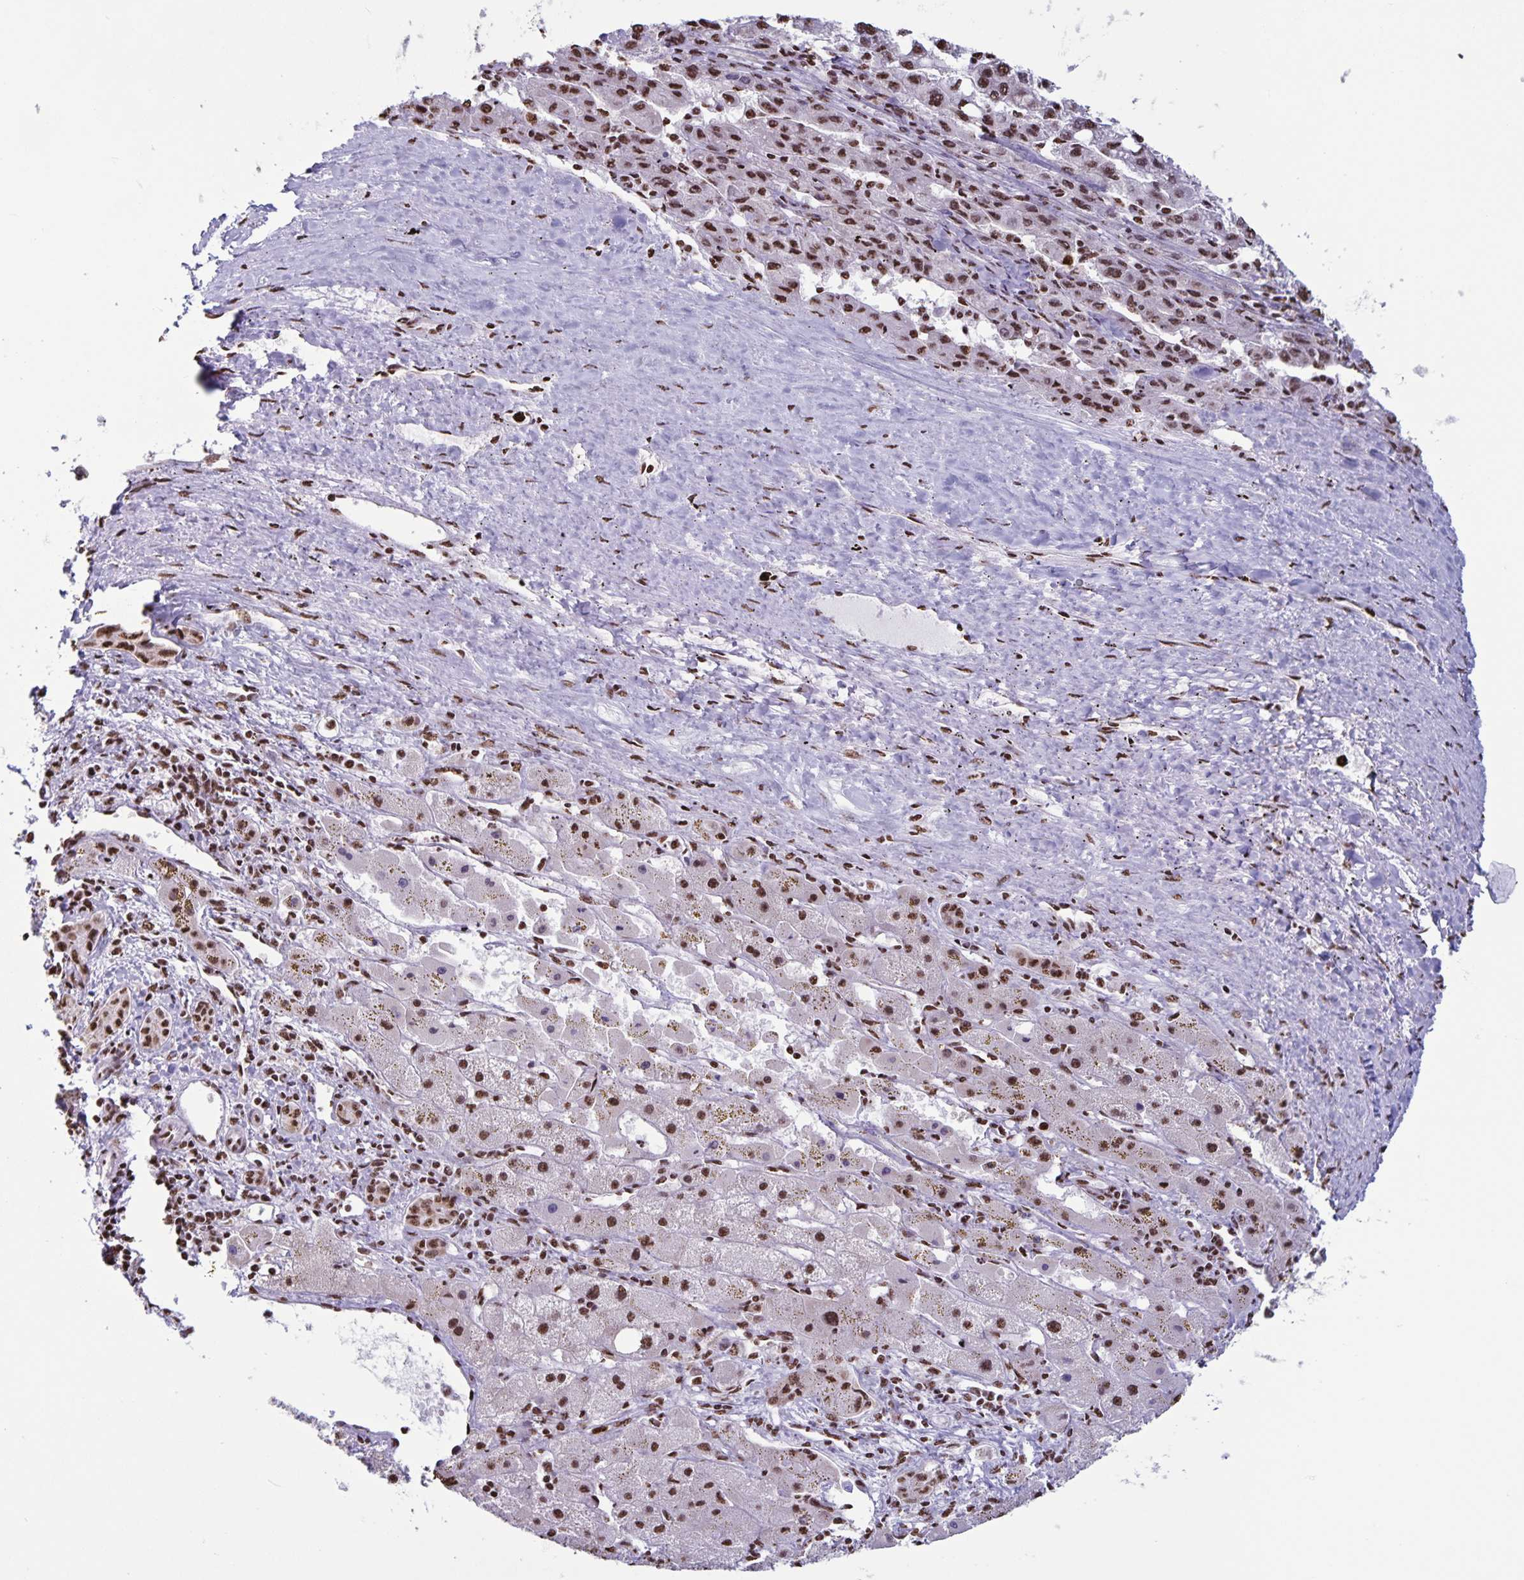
{"staining": {"intensity": "moderate", "quantity": ">75%", "location": "nuclear"}, "tissue": "liver cancer", "cell_type": "Tumor cells", "image_type": "cancer", "snomed": [{"axis": "morphology", "description": "Carcinoma, Hepatocellular, NOS"}, {"axis": "topography", "description": "Liver"}], "caption": "Immunohistochemistry of liver cancer (hepatocellular carcinoma) demonstrates medium levels of moderate nuclear staining in about >75% of tumor cells. Nuclei are stained in blue.", "gene": "DUT", "patient": {"sex": "female", "age": 82}}